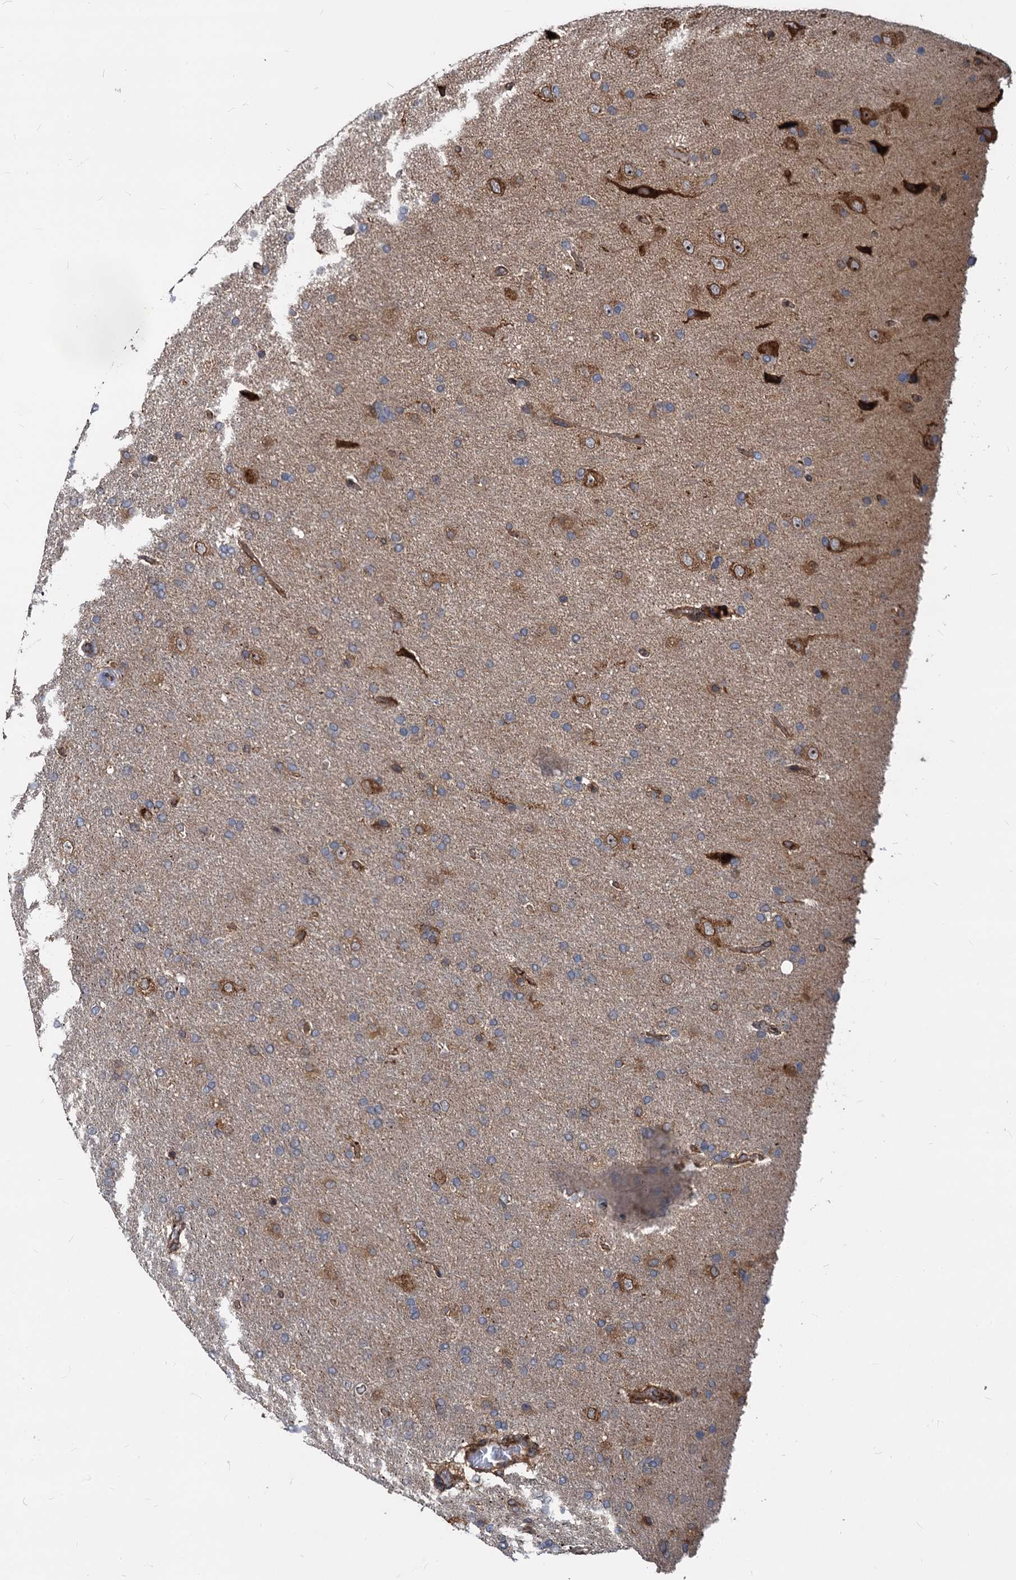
{"staining": {"intensity": "moderate", "quantity": "<25%", "location": "cytoplasmic/membranous"}, "tissue": "glioma", "cell_type": "Tumor cells", "image_type": "cancer", "snomed": [{"axis": "morphology", "description": "Glioma, malignant, High grade"}, {"axis": "topography", "description": "Brain"}], "caption": "Protein analysis of malignant glioma (high-grade) tissue reveals moderate cytoplasmic/membranous positivity in about <25% of tumor cells.", "gene": "STIM1", "patient": {"sex": "male", "age": 72}}